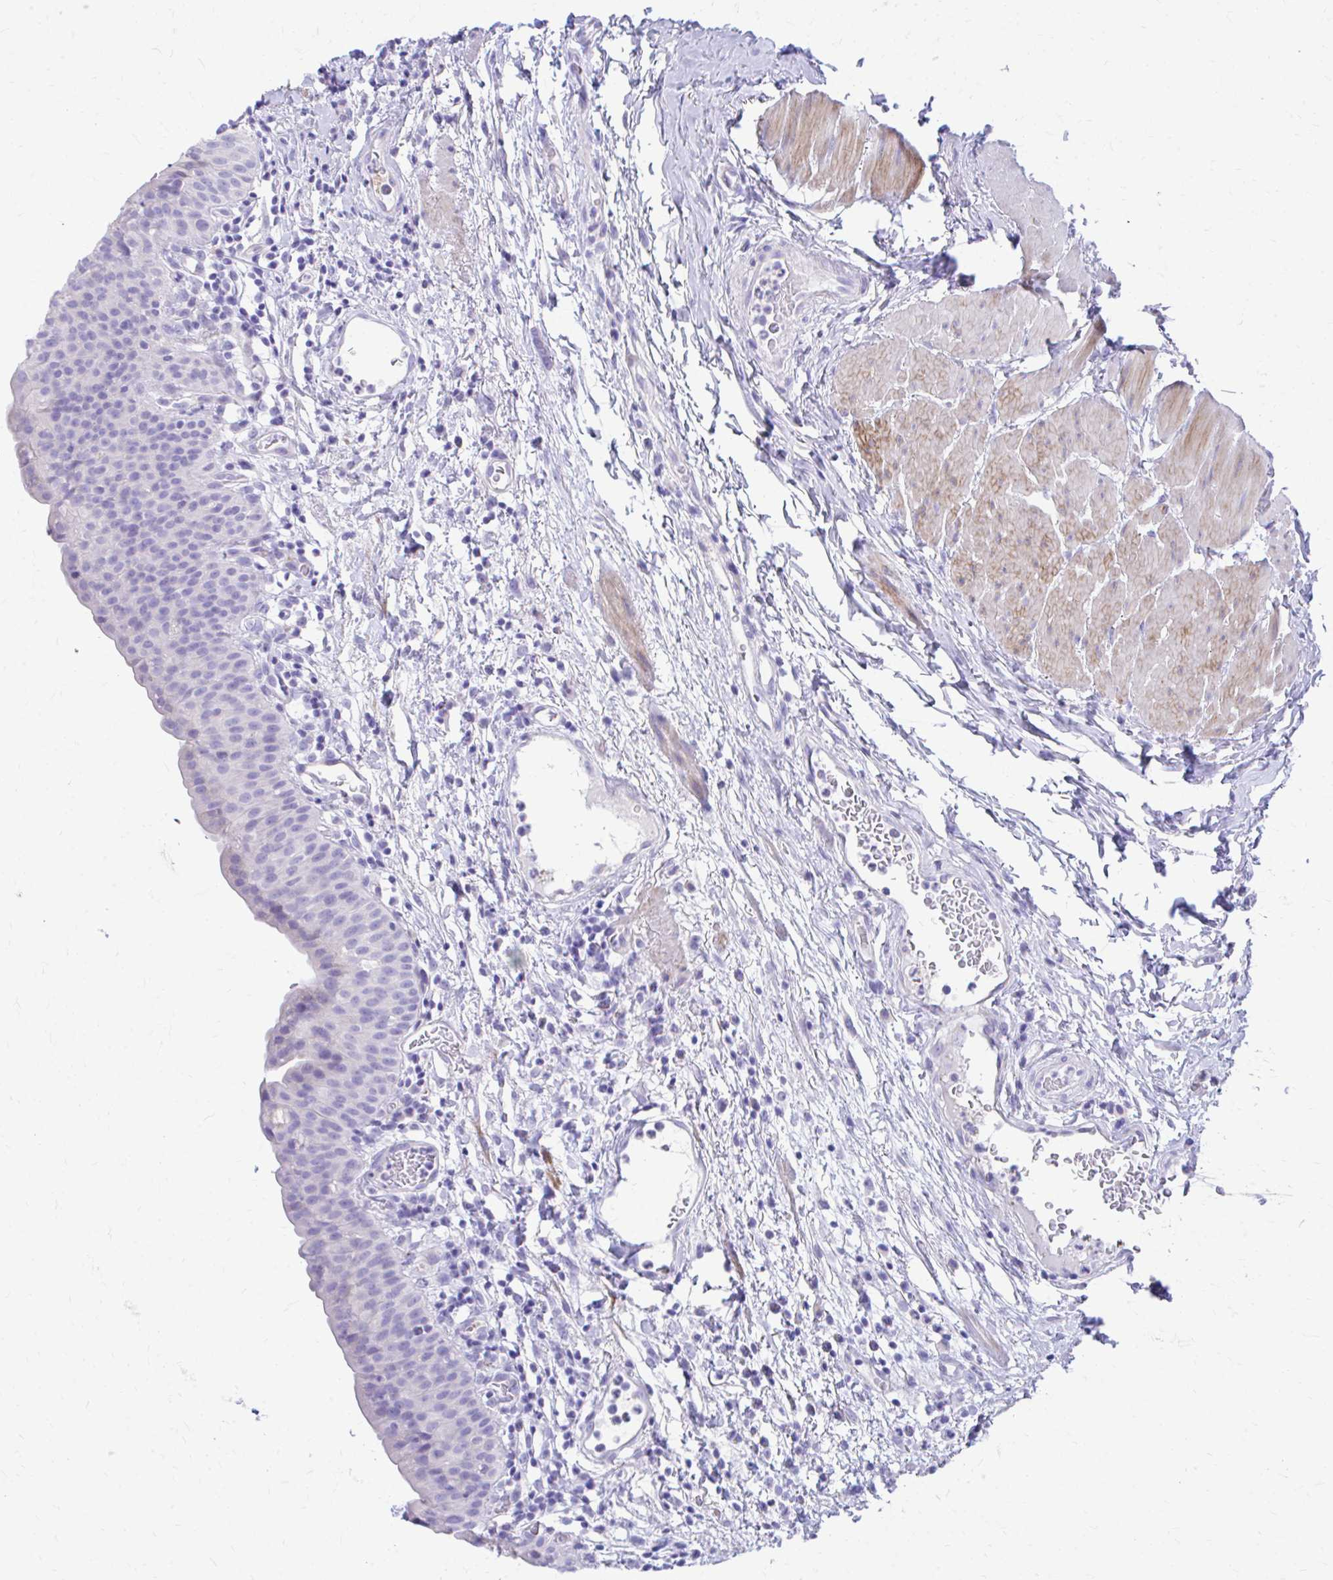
{"staining": {"intensity": "negative", "quantity": "none", "location": "none"}, "tissue": "urinary bladder", "cell_type": "Urothelial cells", "image_type": "normal", "snomed": [{"axis": "morphology", "description": "Normal tissue, NOS"}, {"axis": "morphology", "description": "Inflammation, NOS"}, {"axis": "topography", "description": "Urinary bladder"}], "caption": "The IHC image has no significant positivity in urothelial cells of urinary bladder.", "gene": "ENSG00000285953", "patient": {"sex": "male", "age": 57}}